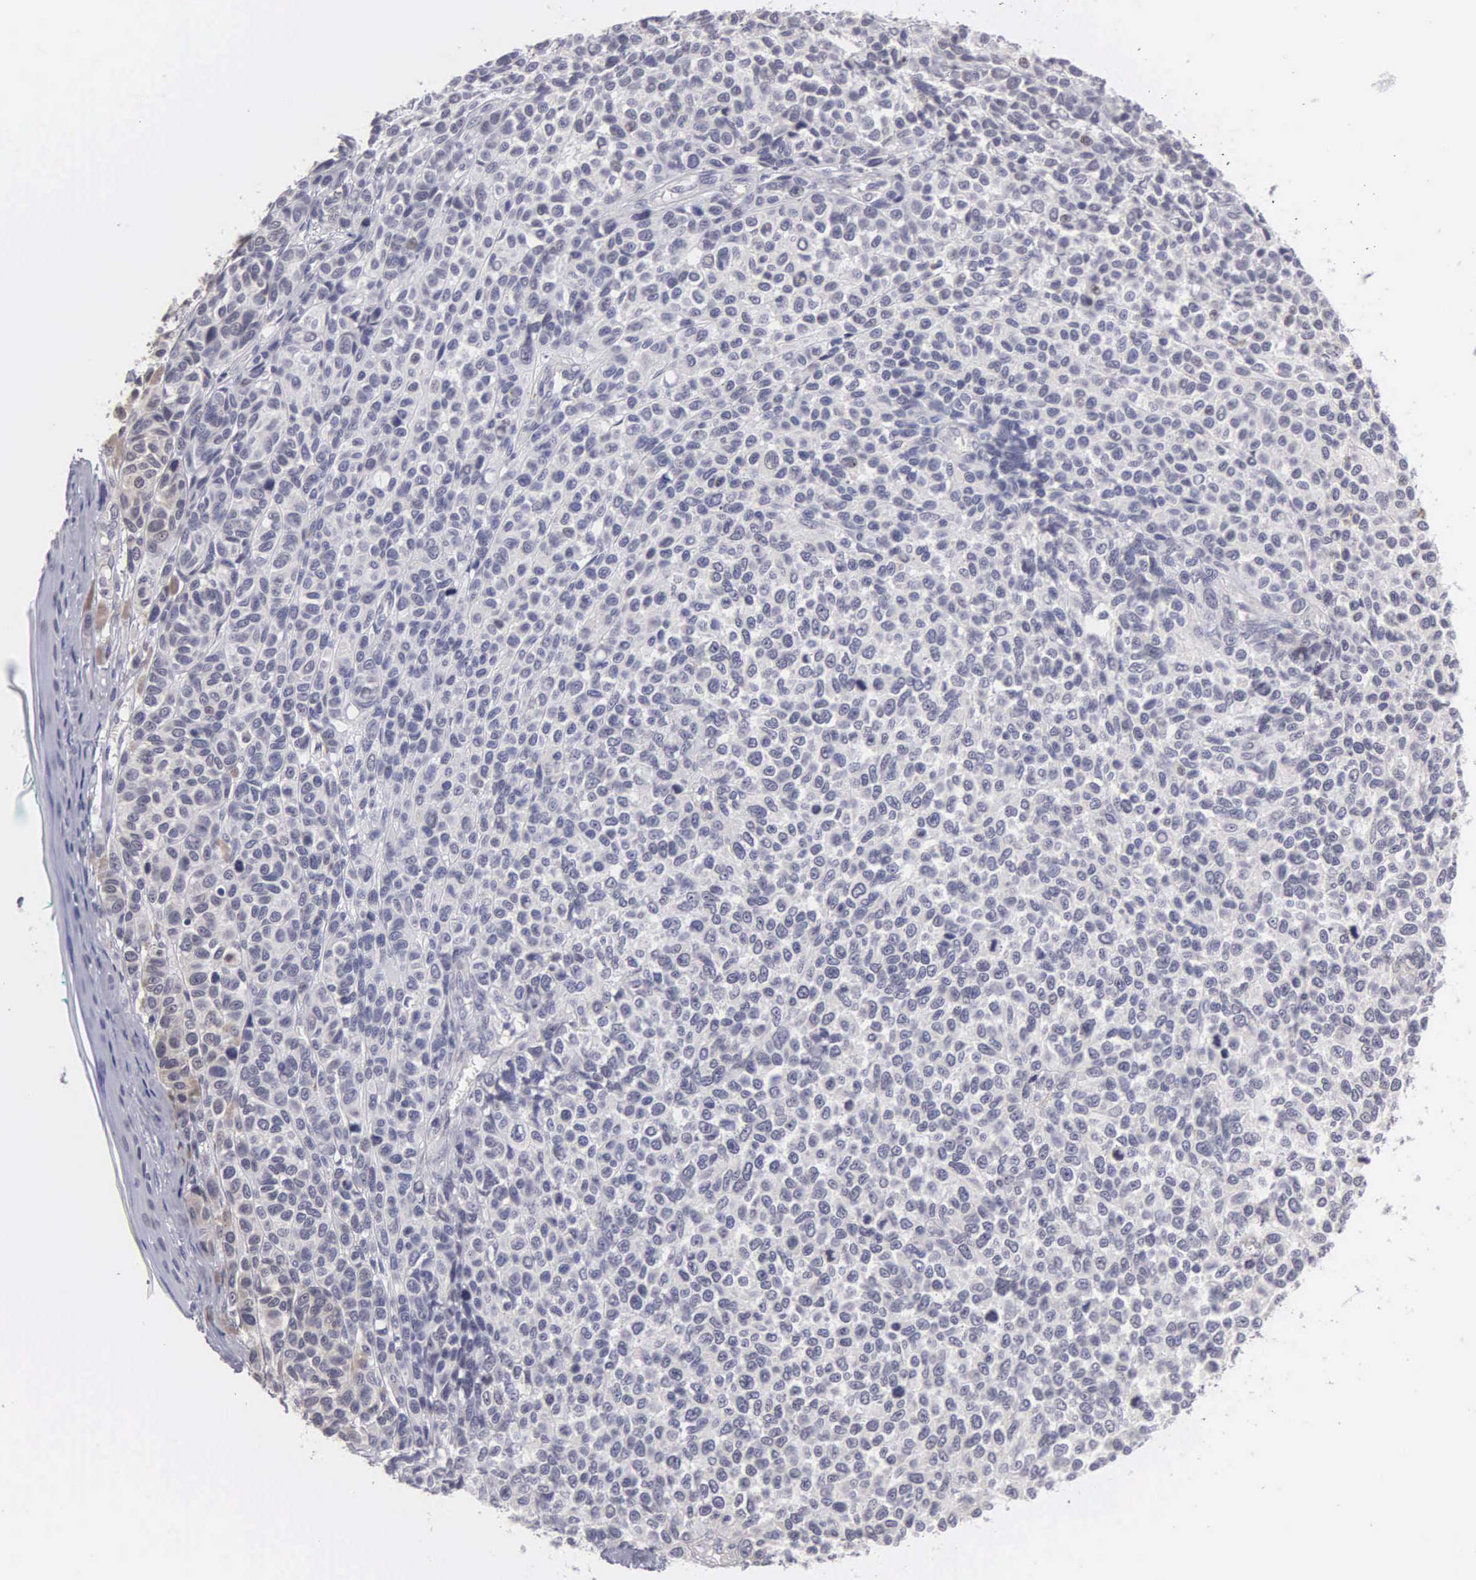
{"staining": {"intensity": "negative", "quantity": "none", "location": "none"}, "tissue": "melanoma", "cell_type": "Tumor cells", "image_type": "cancer", "snomed": [{"axis": "morphology", "description": "Malignant melanoma, NOS"}, {"axis": "topography", "description": "Skin"}], "caption": "DAB (3,3'-diaminobenzidine) immunohistochemical staining of human malignant melanoma shows no significant staining in tumor cells.", "gene": "BRD1", "patient": {"sex": "female", "age": 85}}